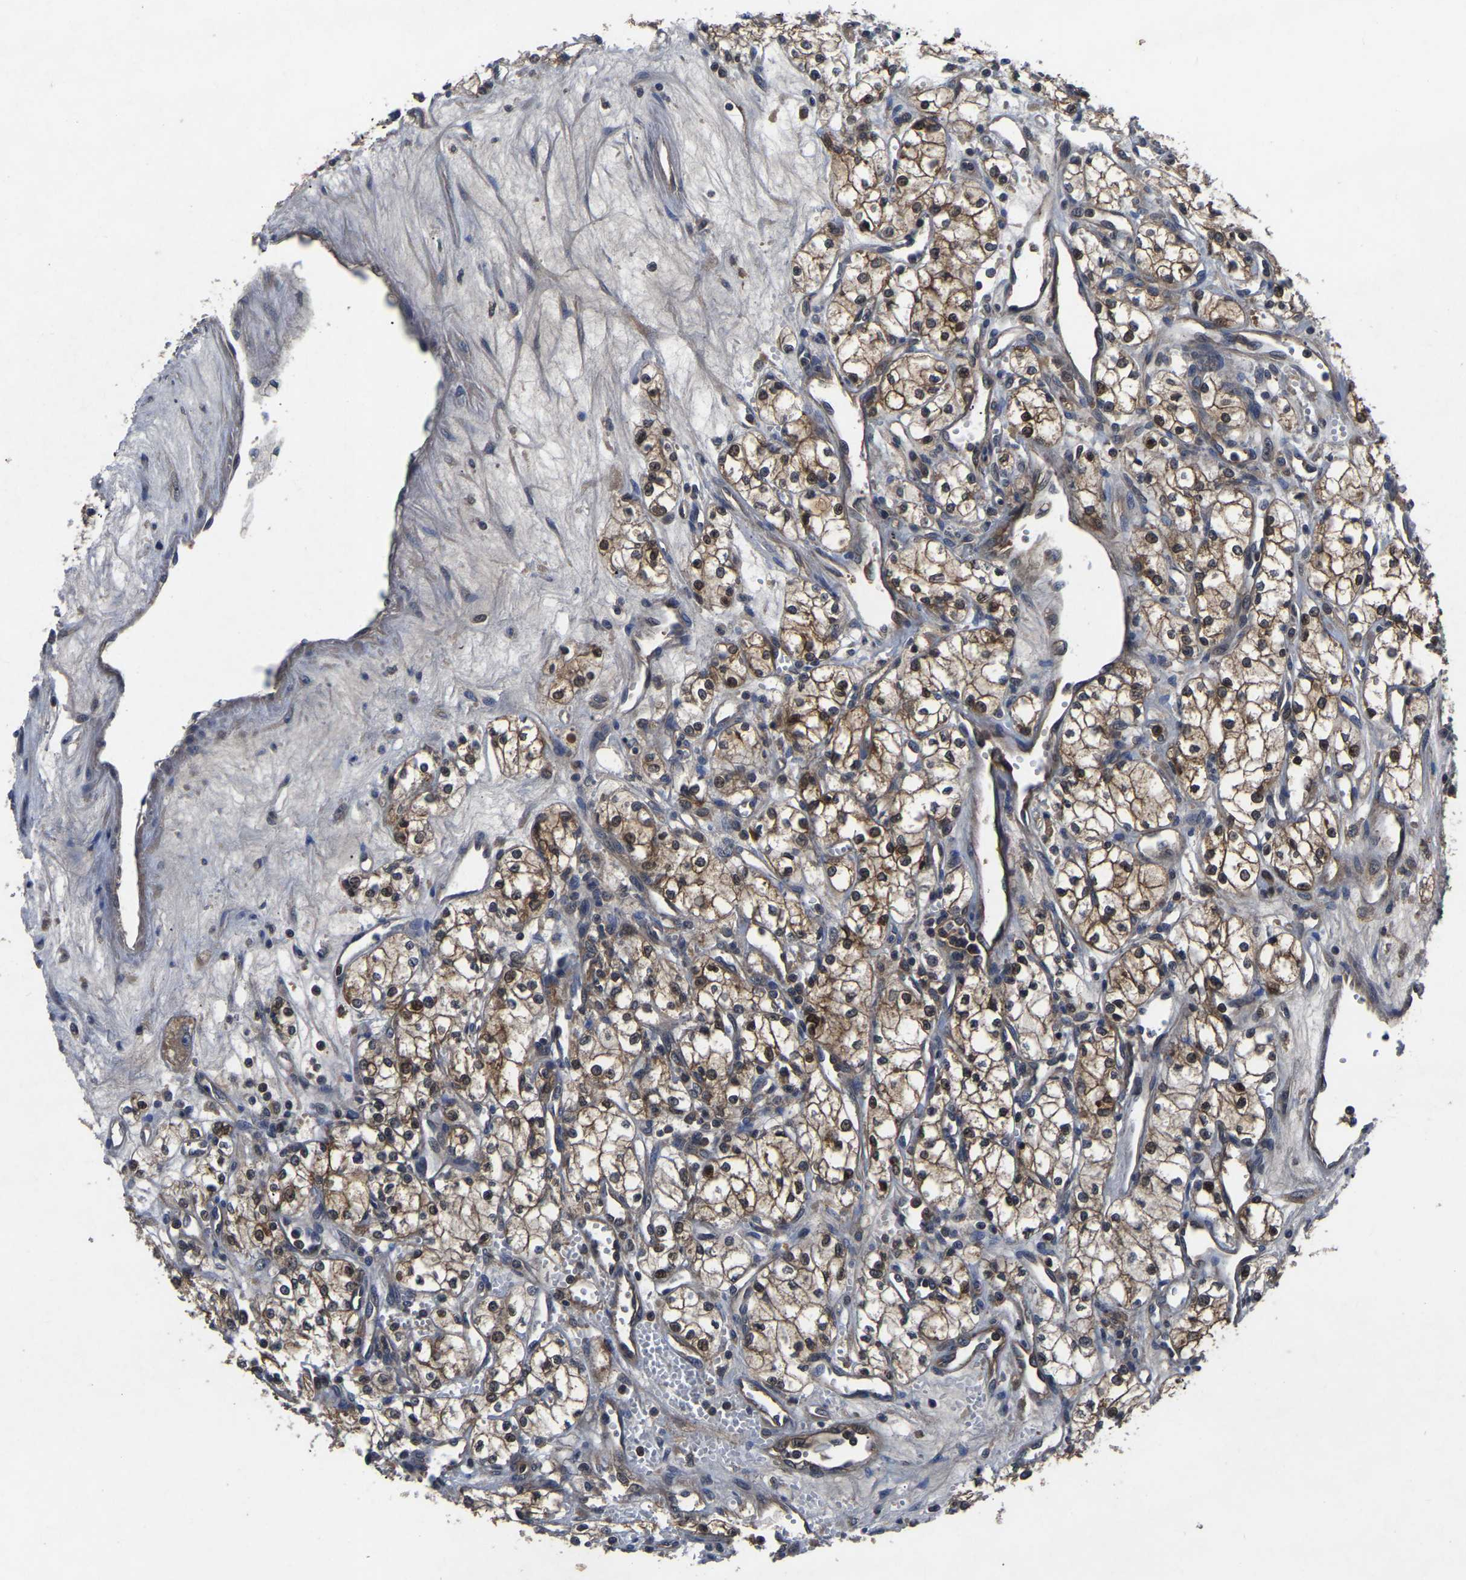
{"staining": {"intensity": "moderate", "quantity": ">75%", "location": "cytoplasmic/membranous"}, "tissue": "renal cancer", "cell_type": "Tumor cells", "image_type": "cancer", "snomed": [{"axis": "morphology", "description": "Adenocarcinoma, NOS"}, {"axis": "topography", "description": "Kidney"}], "caption": "Human adenocarcinoma (renal) stained with a brown dye shows moderate cytoplasmic/membranous positive positivity in approximately >75% of tumor cells.", "gene": "FGD5", "patient": {"sex": "male", "age": 59}}